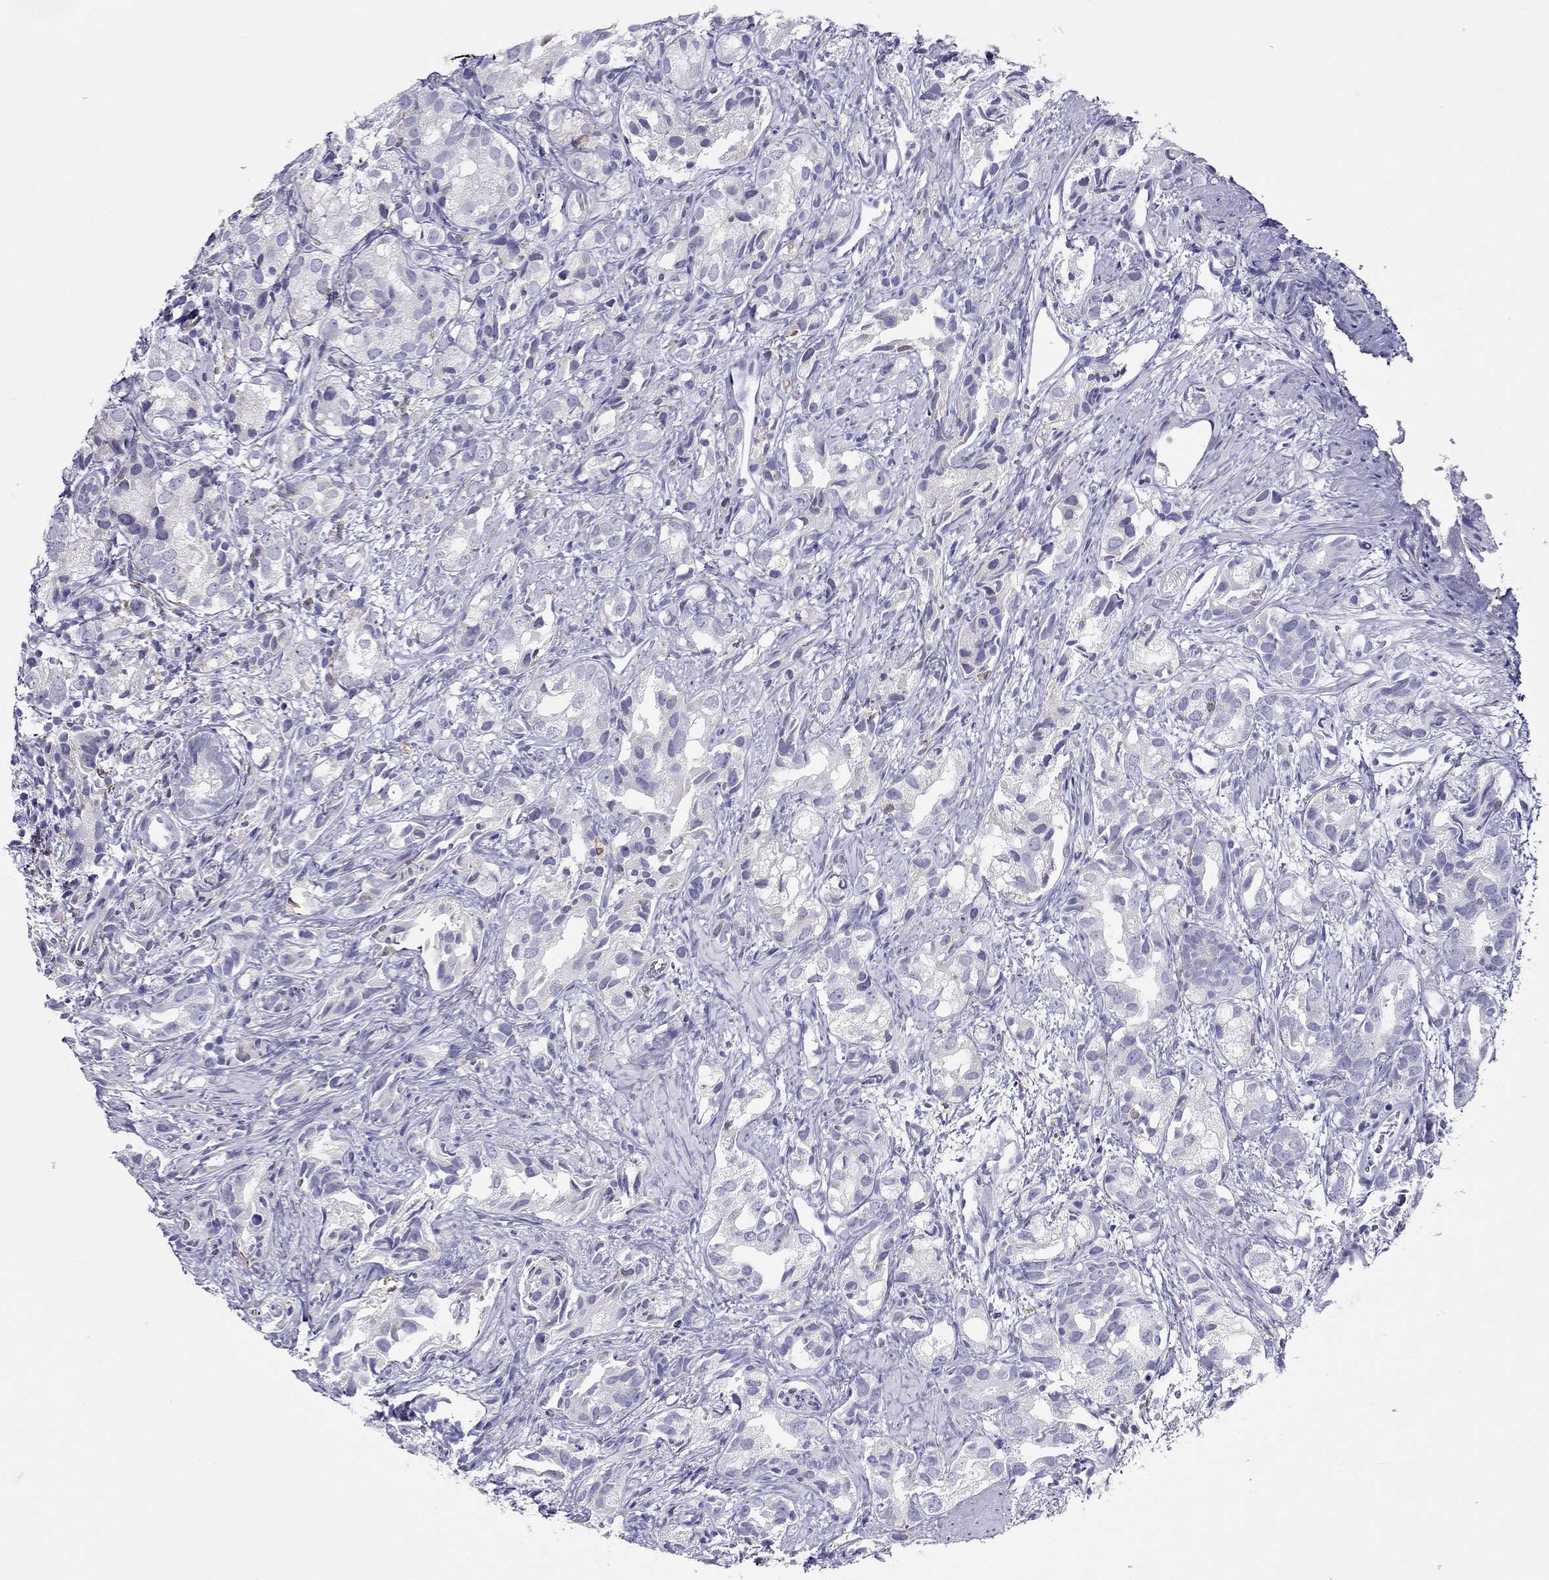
{"staining": {"intensity": "negative", "quantity": "none", "location": "none"}, "tissue": "prostate cancer", "cell_type": "Tumor cells", "image_type": "cancer", "snomed": [{"axis": "morphology", "description": "Adenocarcinoma, High grade"}, {"axis": "topography", "description": "Prostate"}], "caption": "The immunohistochemistry (IHC) image has no significant positivity in tumor cells of prostate cancer tissue.", "gene": "SLC46A2", "patient": {"sex": "male", "age": 82}}